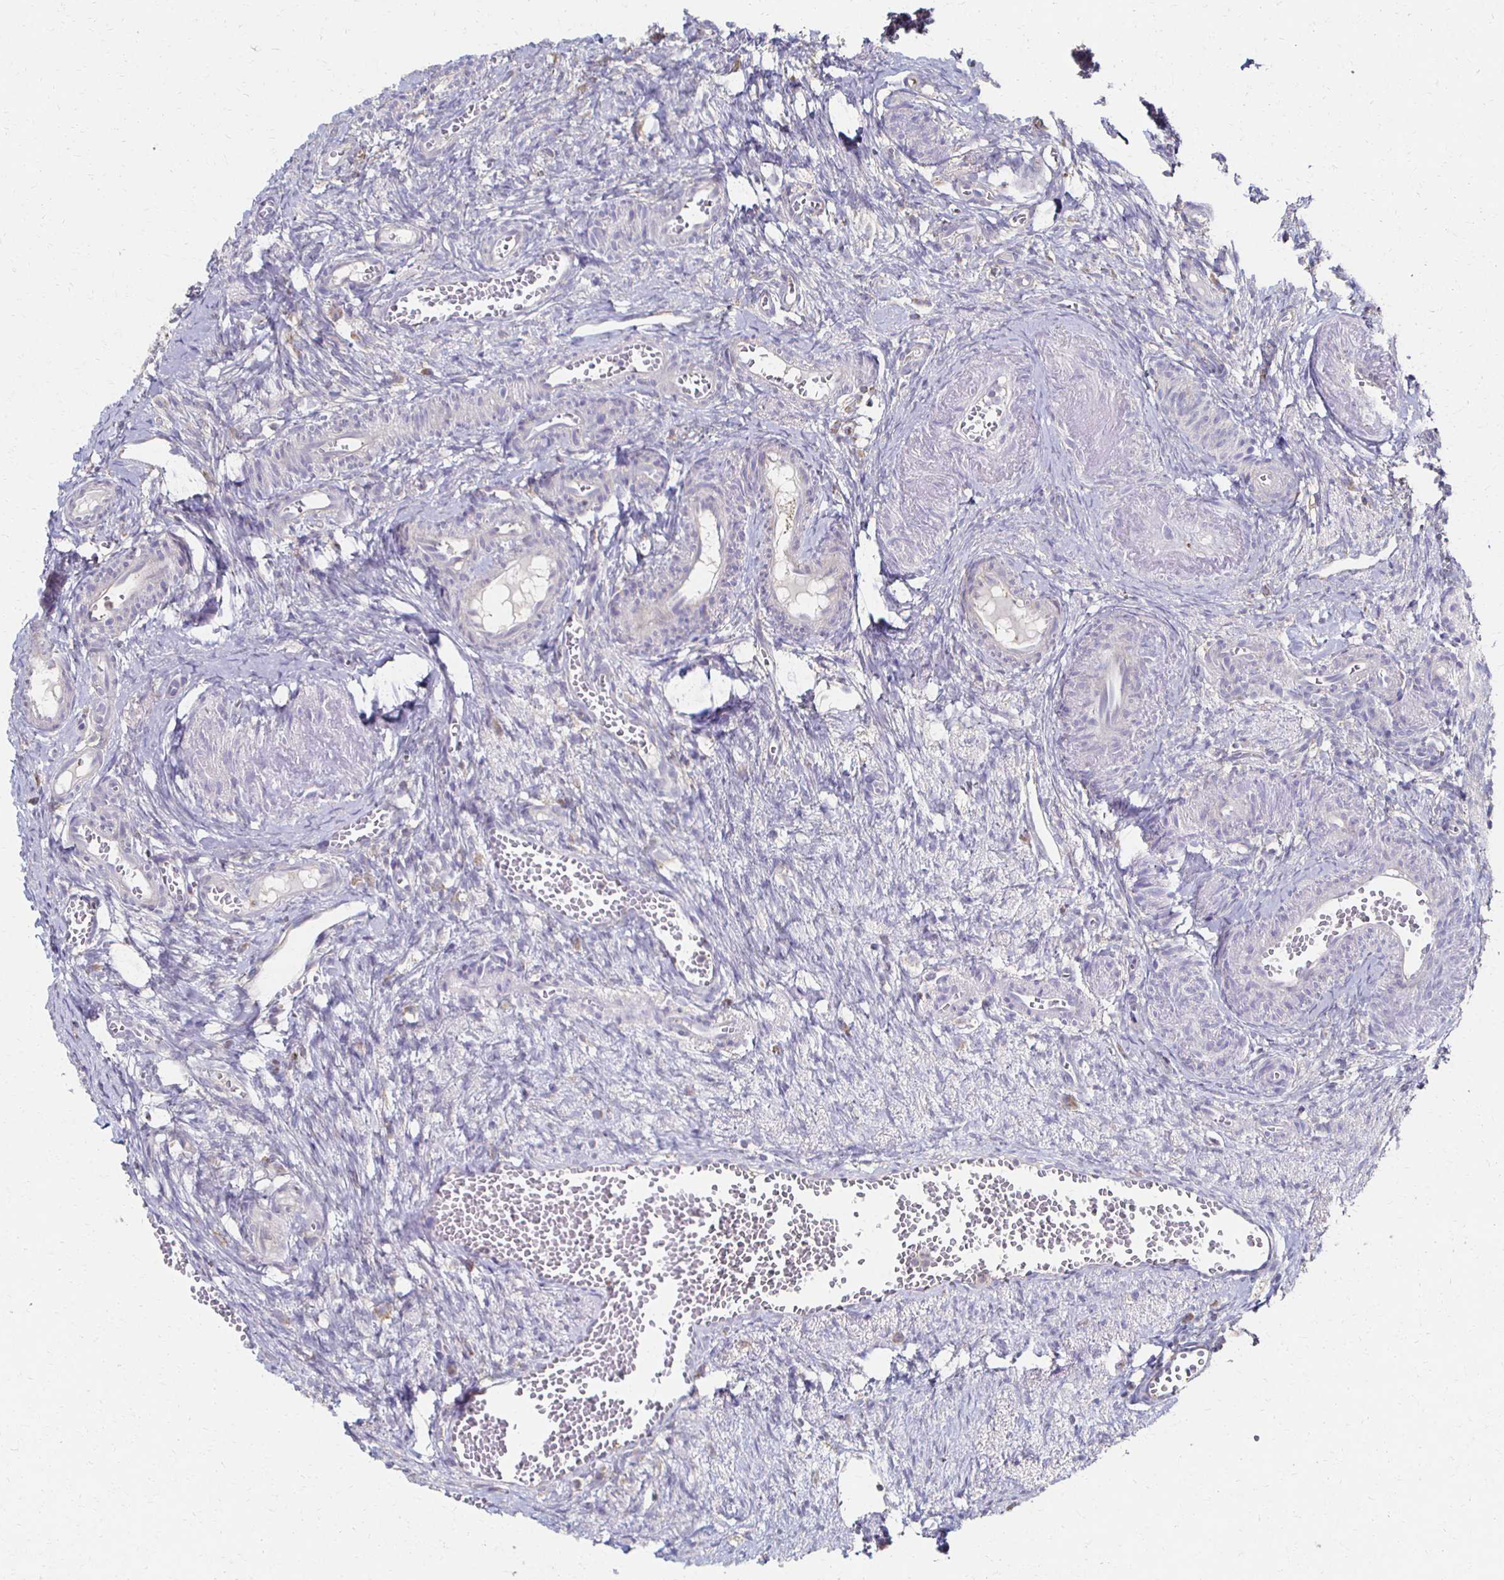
{"staining": {"intensity": "moderate", "quantity": "<25%", "location": "cytoplasmic/membranous"}, "tissue": "ovary", "cell_type": "Follicle cells", "image_type": "normal", "snomed": [{"axis": "morphology", "description": "Normal tissue, NOS"}, {"axis": "topography", "description": "Ovary"}], "caption": "A low amount of moderate cytoplasmic/membranous expression is seen in approximately <25% of follicle cells in normal ovary.", "gene": "CX3CR1", "patient": {"sex": "female", "age": 41}}